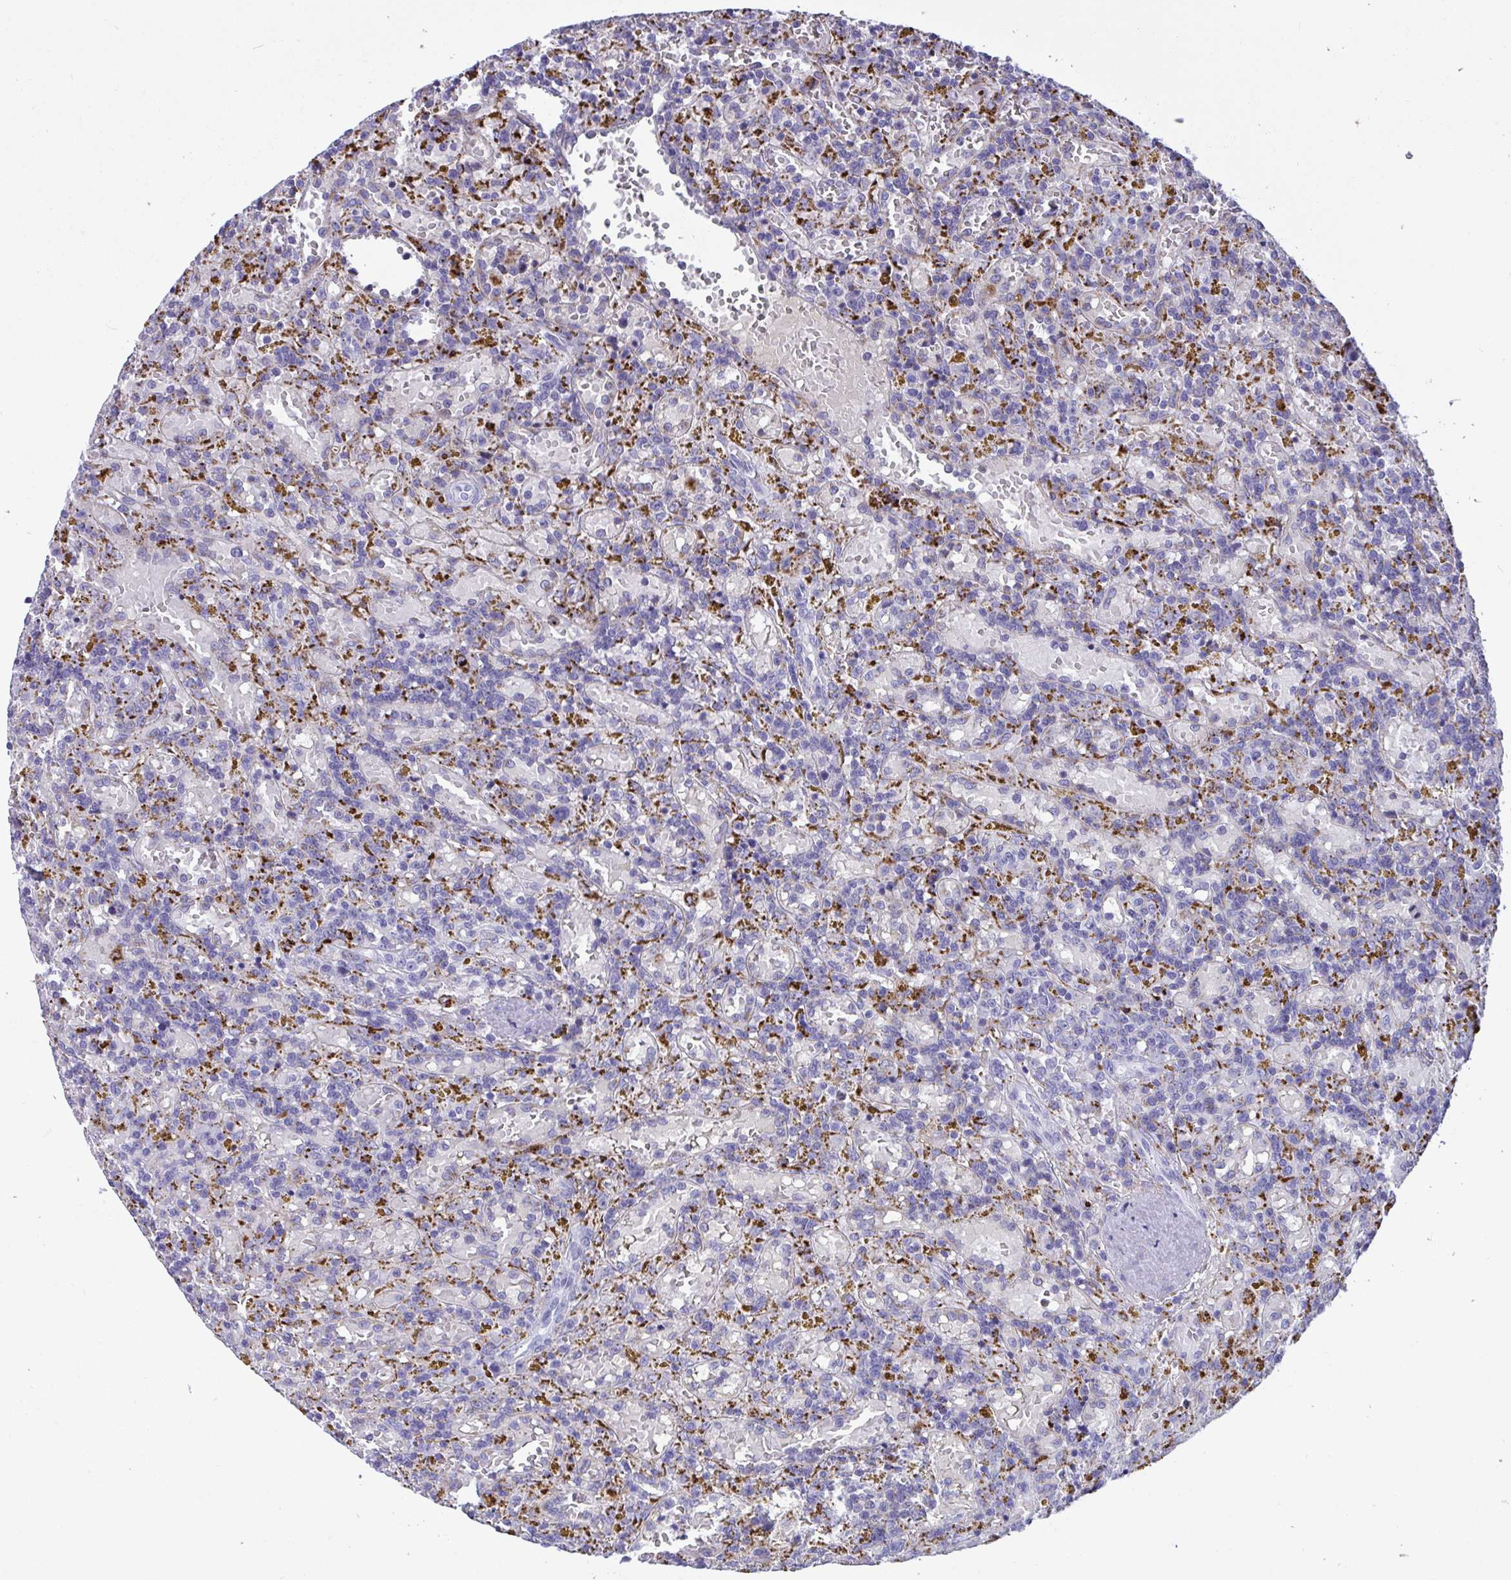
{"staining": {"intensity": "negative", "quantity": "none", "location": "none"}, "tissue": "lymphoma", "cell_type": "Tumor cells", "image_type": "cancer", "snomed": [{"axis": "morphology", "description": "Malignant lymphoma, non-Hodgkin's type, Low grade"}, {"axis": "topography", "description": "Spleen"}], "caption": "Immunohistochemistry image of neoplastic tissue: human malignant lymphoma, non-Hodgkin's type (low-grade) stained with DAB exhibits no significant protein expression in tumor cells.", "gene": "CPVL", "patient": {"sex": "female", "age": 65}}